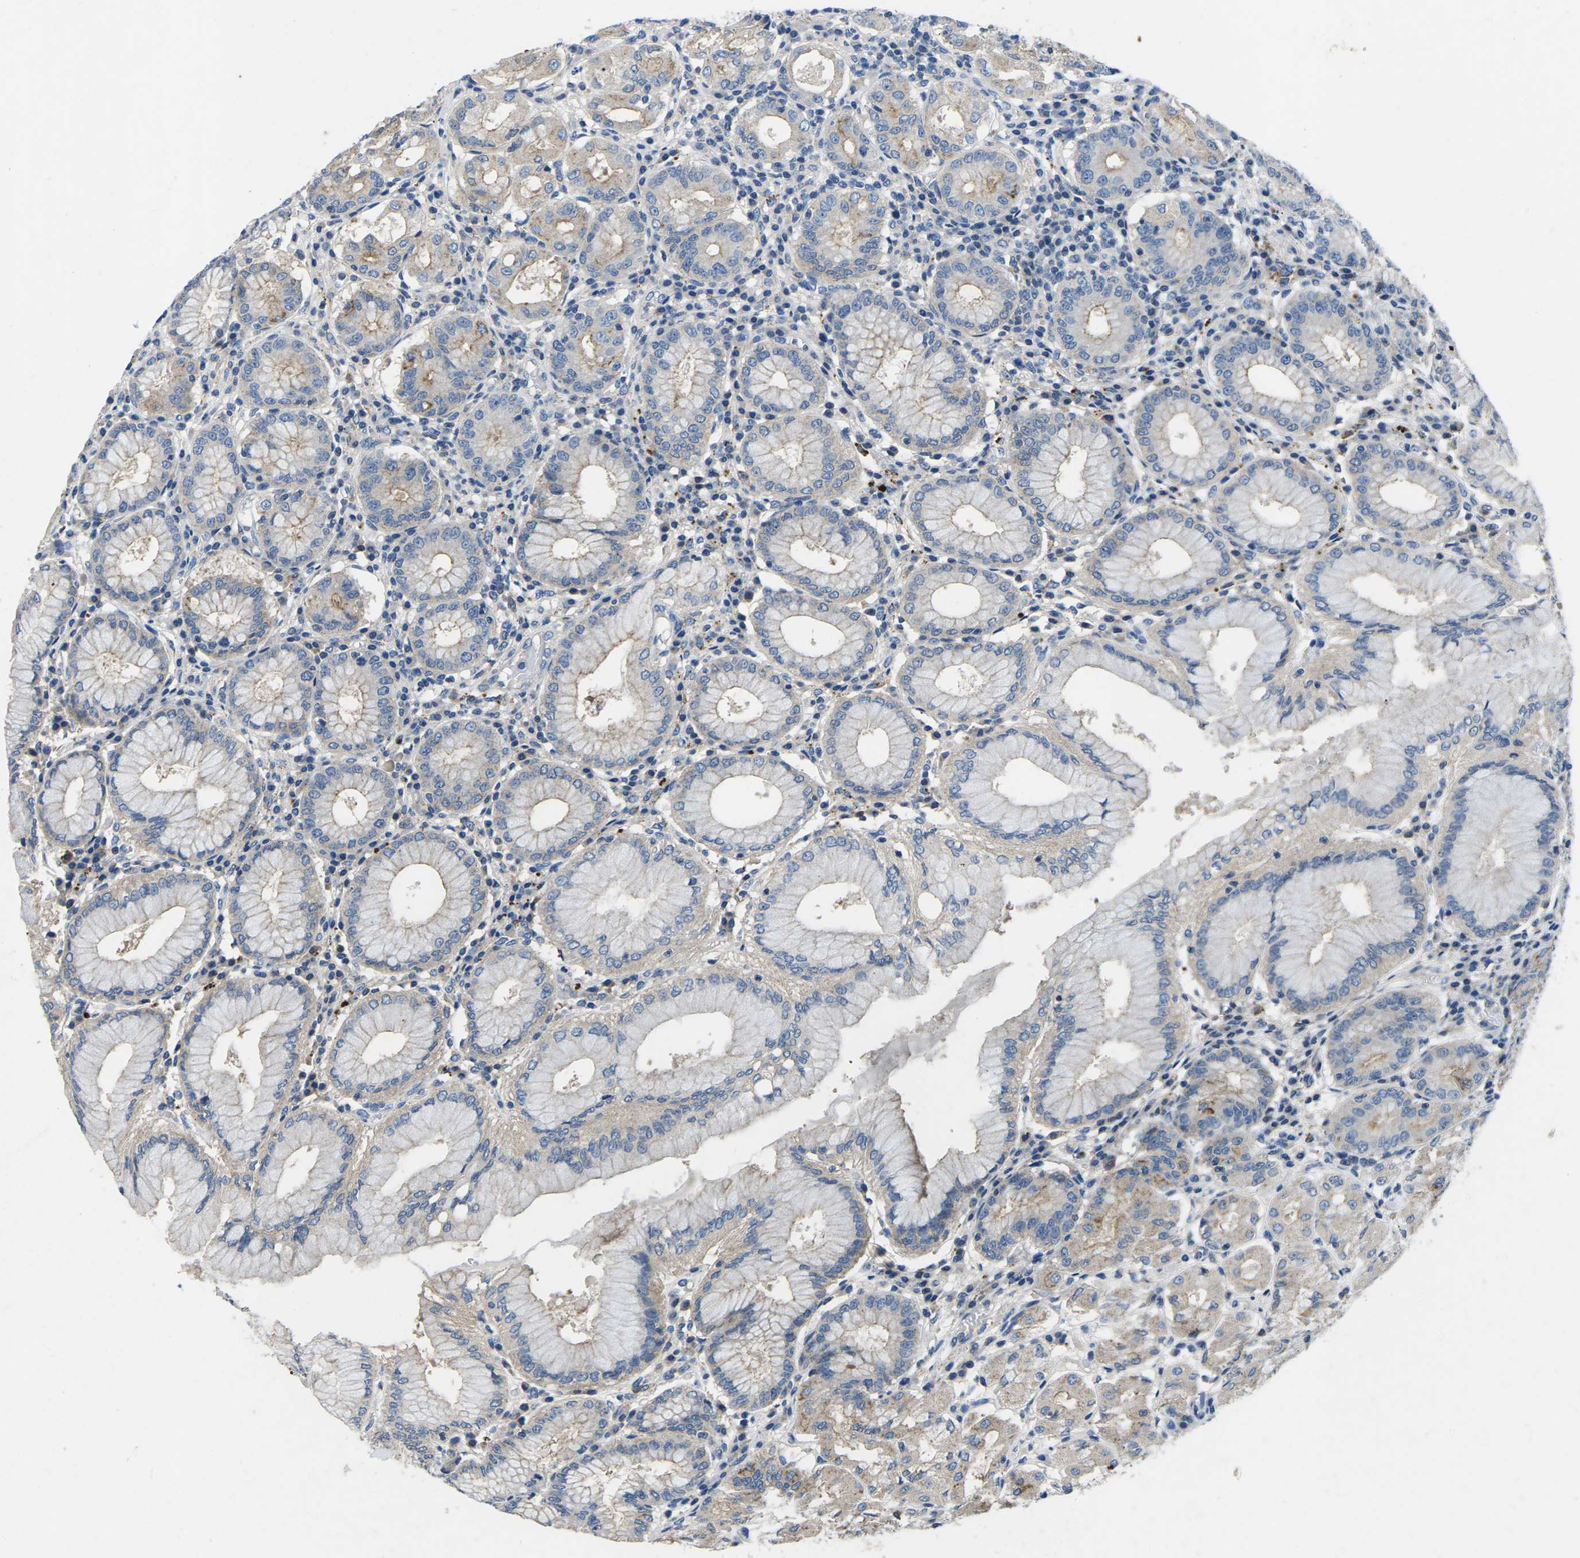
{"staining": {"intensity": "moderate", "quantity": "<25%", "location": "cytoplasmic/membranous"}, "tissue": "stomach", "cell_type": "Glandular cells", "image_type": "normal", "snomed": [{"axis": "morphology", "description": "Normal tissue, NOS"}, {"axis": "topography", "description": "Stomach"}, {"axis": "topography", "description": "Stomach, lower"}], "caption": "Immunohistochemical staining of unremarkable stomach shows low levels of moderate cytoplasmic/membranous positivity in approximately <25% of glandular cells. The staining was performed using DAB to visualize the protein expression in brown, while the nuclei were stained in blue with hematoxylin (Magnification: 20x).", "gene": "PDCD6IP", "patient": {"sex": "female", "age": 56}}